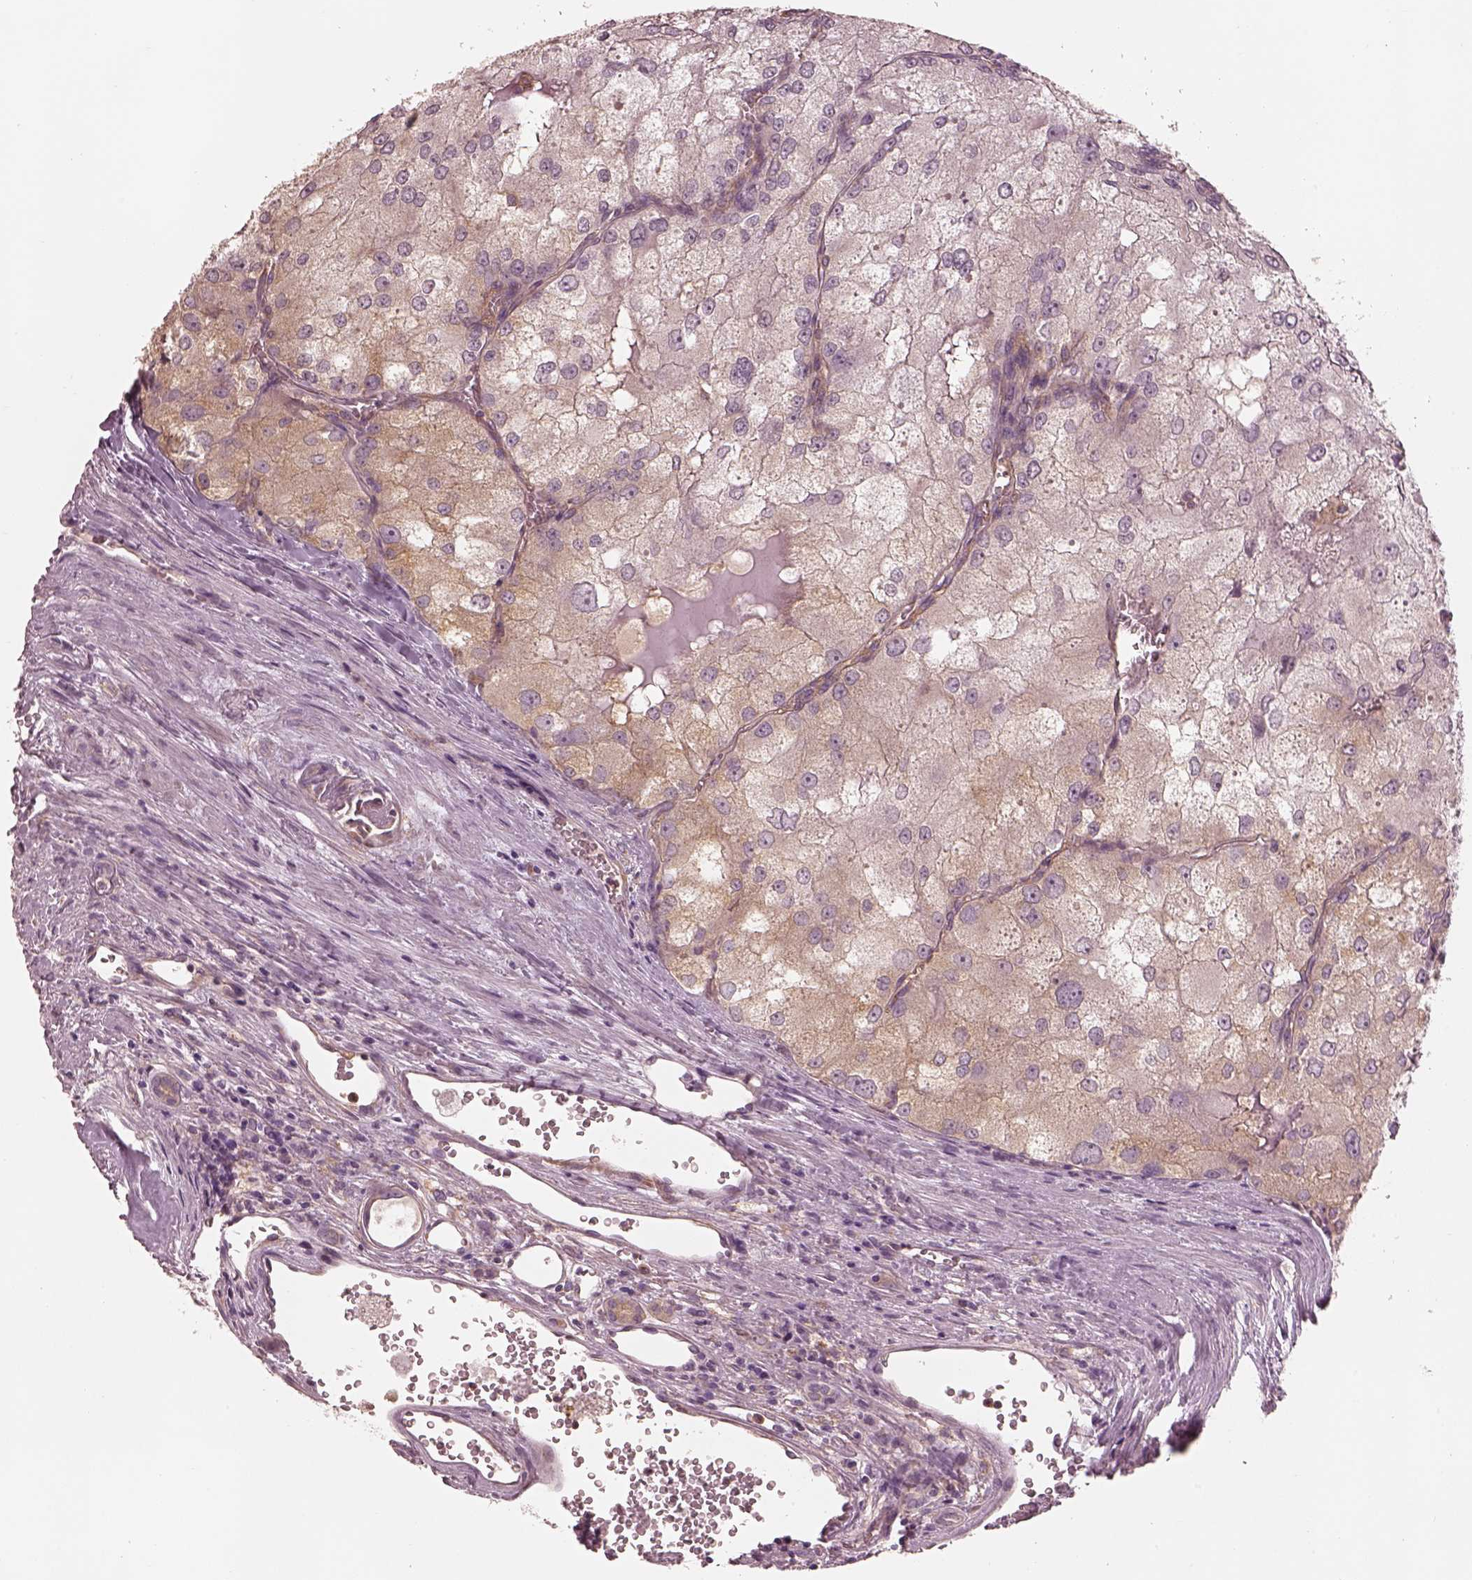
{"staining": {"intensity": "weak", "quantity": "<25%", "location": "cytoplasmic/membranous"}, "tissue": "renal cancer", "cell_type": "Tumor cells", "image_type": "cancer", "snomed": [{"axis": "morphology", "description": "Adenocarcinoma, NOS"}, {"axis": "topography", "description": "Kidney"}], "caption": "Immunohistochemical staining of human renal adenocarcinoma demonstrates no significant expression in tumor cells.", "gene": "PRKACG", "patient": {"sex": "female", "age": 70}}